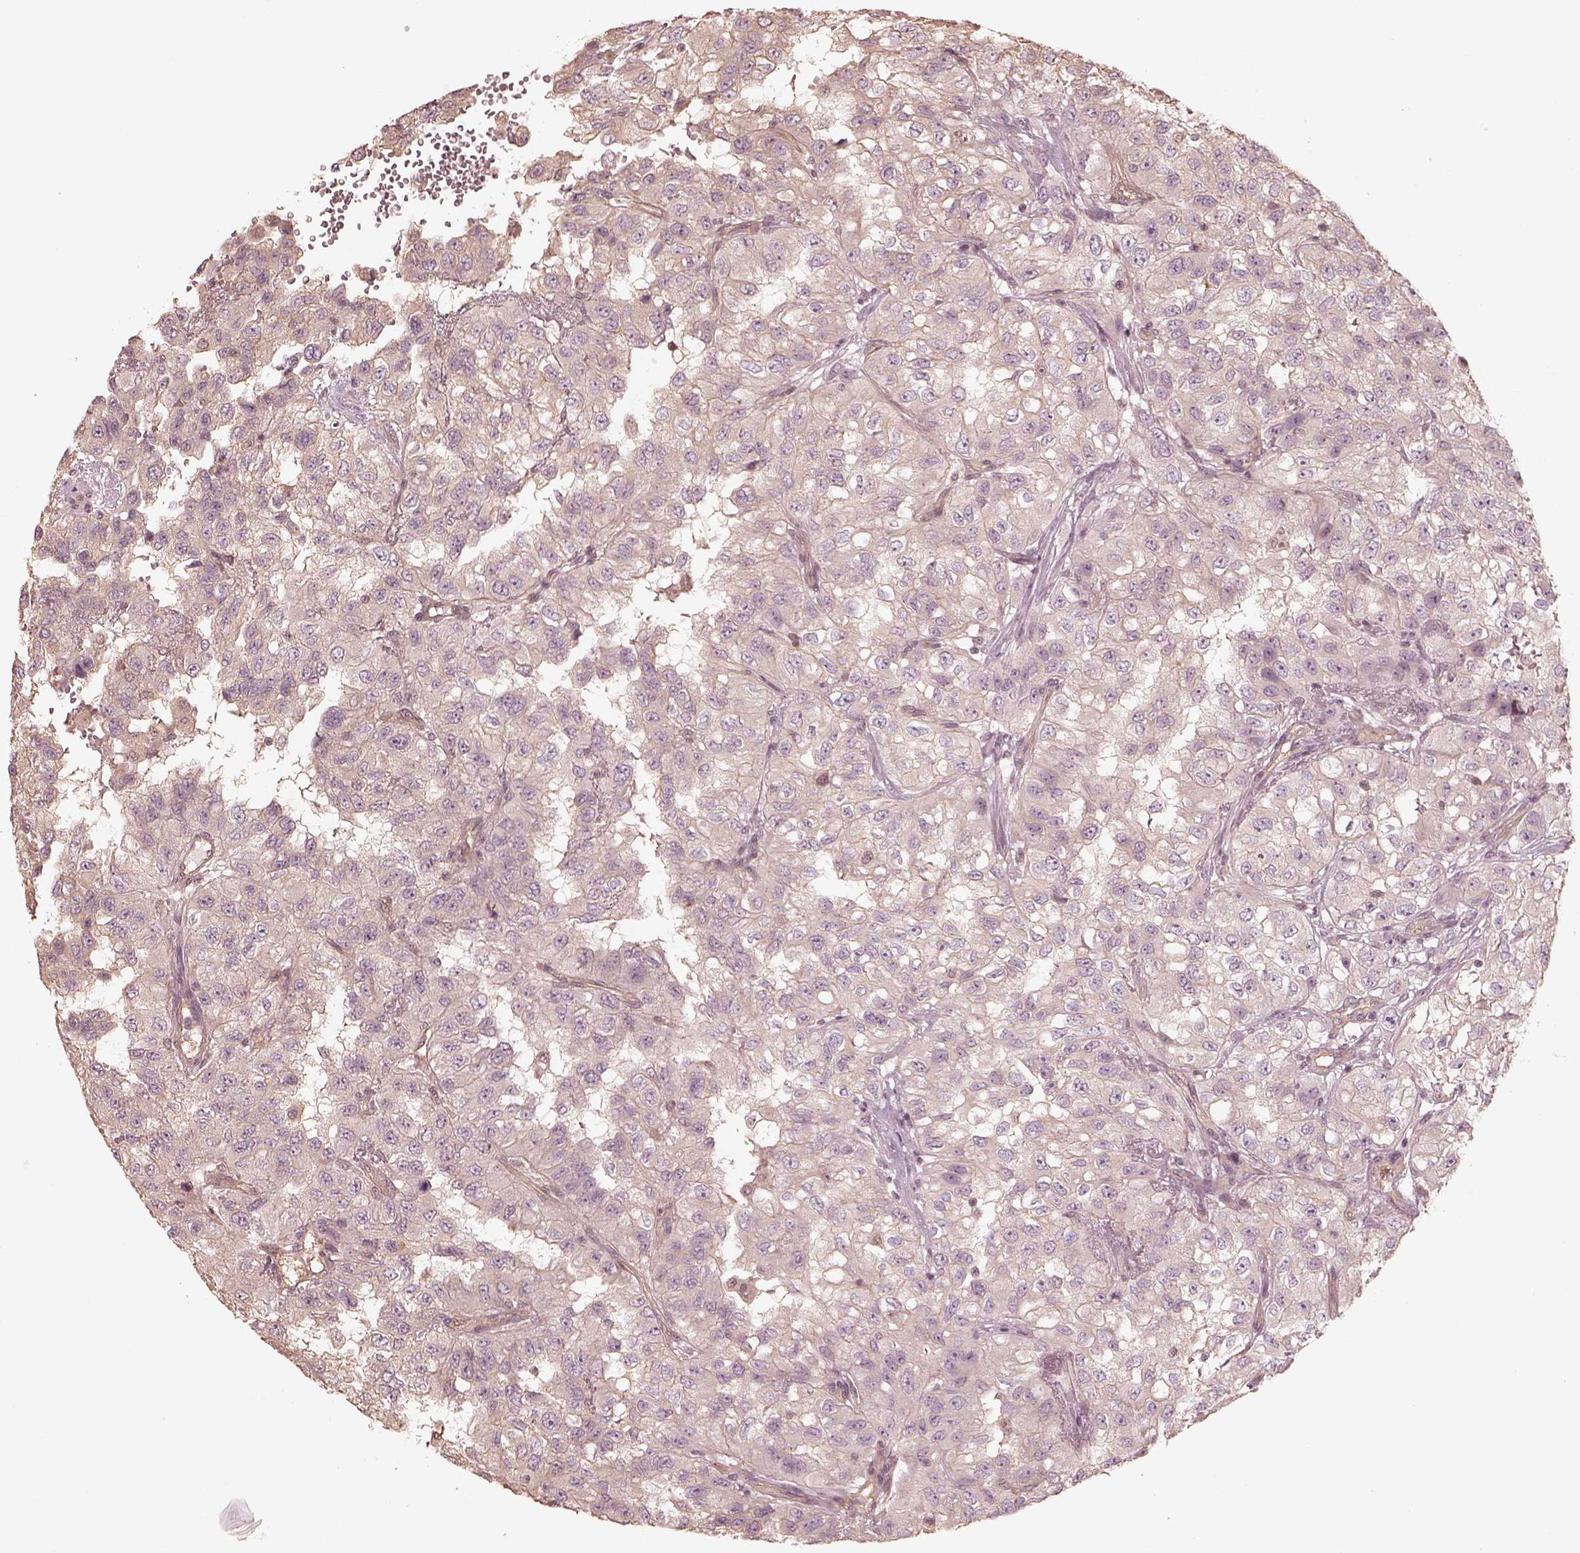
{"staining": {"intensity": "negative", "quantity": "none", "location": "none"}, "tissue": "renal cancer", "cell_type": "Tumor cells", "image_type": "cancer", "snomed": [{"axis": "morphology", "description": "Adenocarcinoma, NOS"}, {"axis": "topography", "description": "Kidney"}], "caption": "This is a image of IHC staining of renal adenocarcinoma, which shows no expression in tumor cells.", "gene": "KIF5C", "patient": {"sex": "male", "age": 64}}